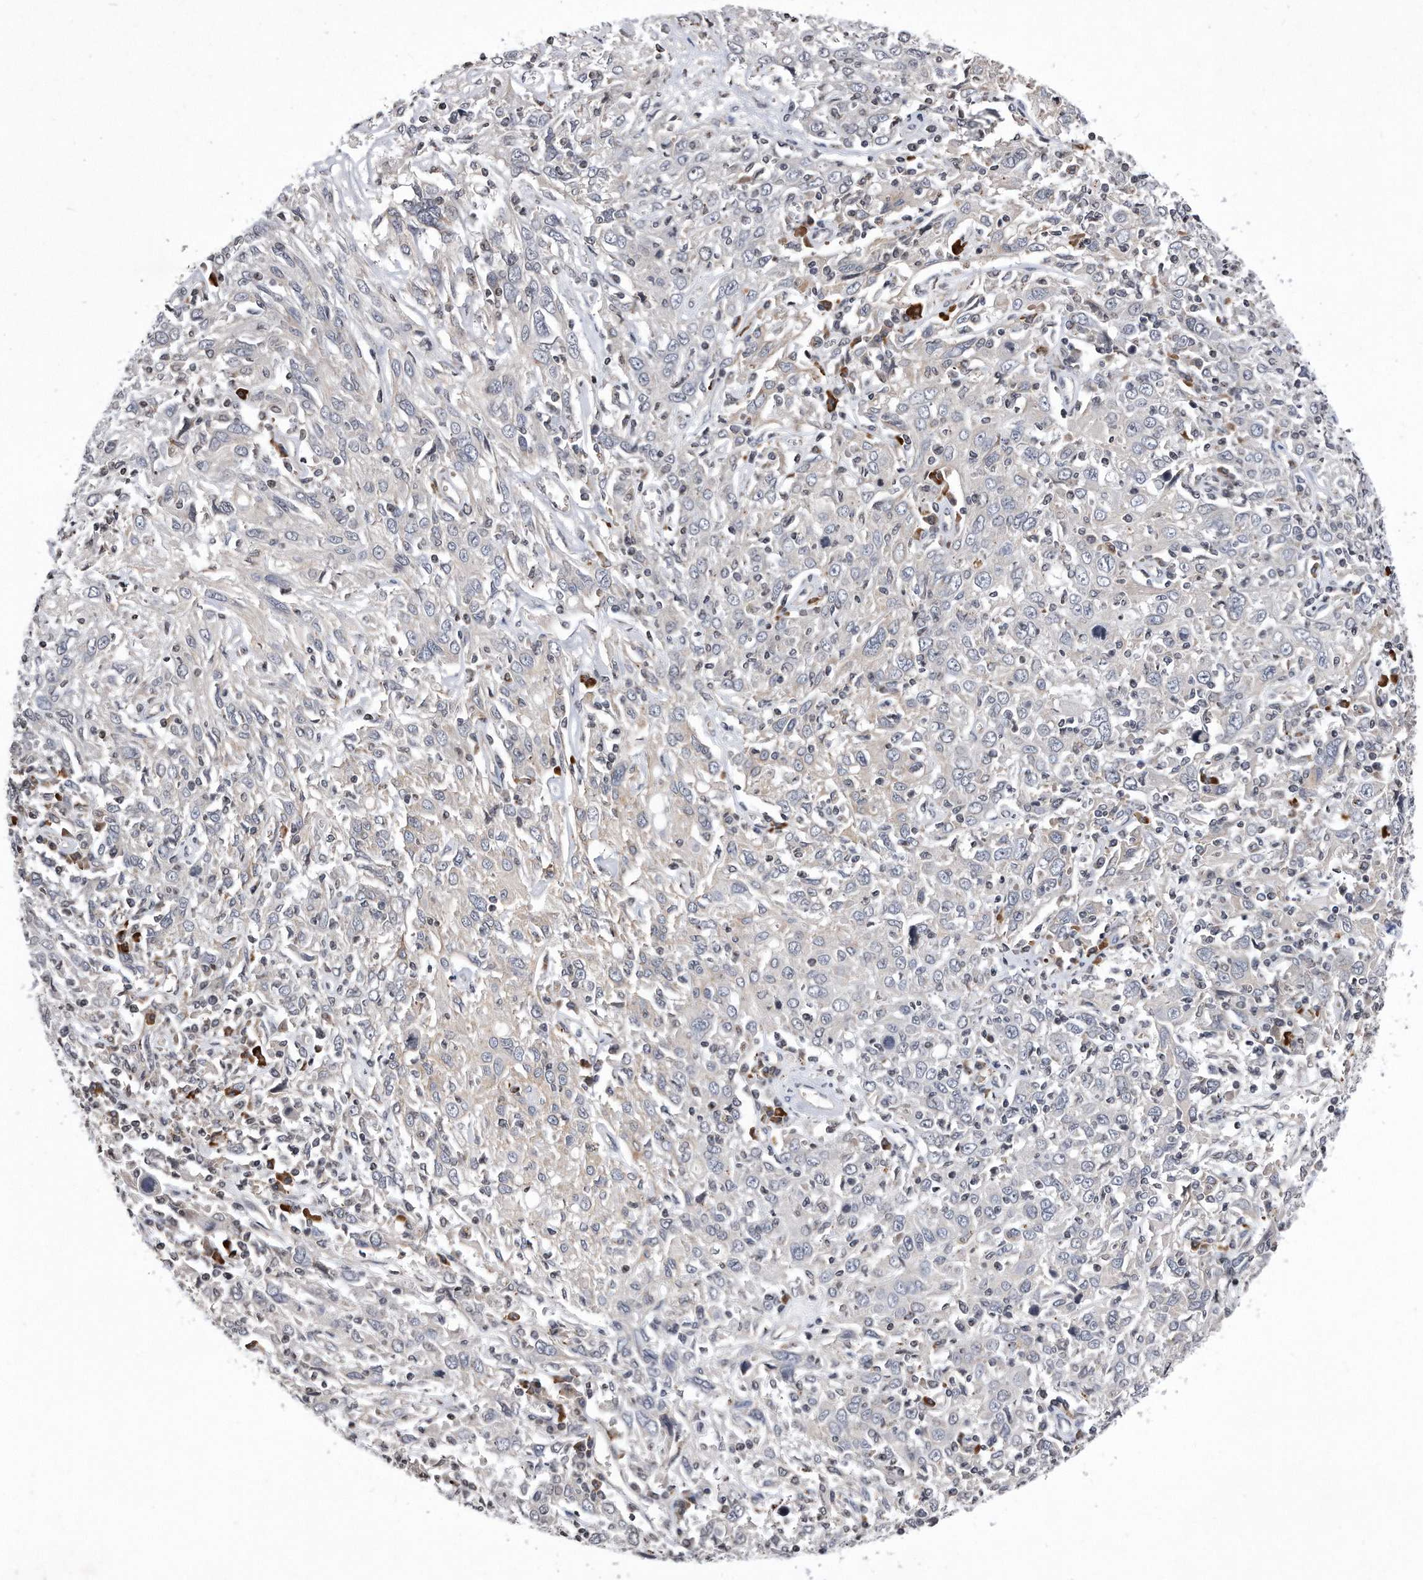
{"staining": {"intensity": "negative", "quantity": "none", "location": "none"}, "tissue": "cervical cancer", "cell_type": "Tumor cells", "image_type": "cancer", "snomed": [{"axis": "morphology", "description": "Squamous cell carcinoma, NOS"}, {"axis": "topography", "description": "Cervix"}], "caption": "DAB (3,3'-diaminobenzidine) immunohistochemical staining of cervical cancer shows no significant positivity in tumor cells.", "gene": "DAB1", "patient": {"sex": "female", "age": 46}}